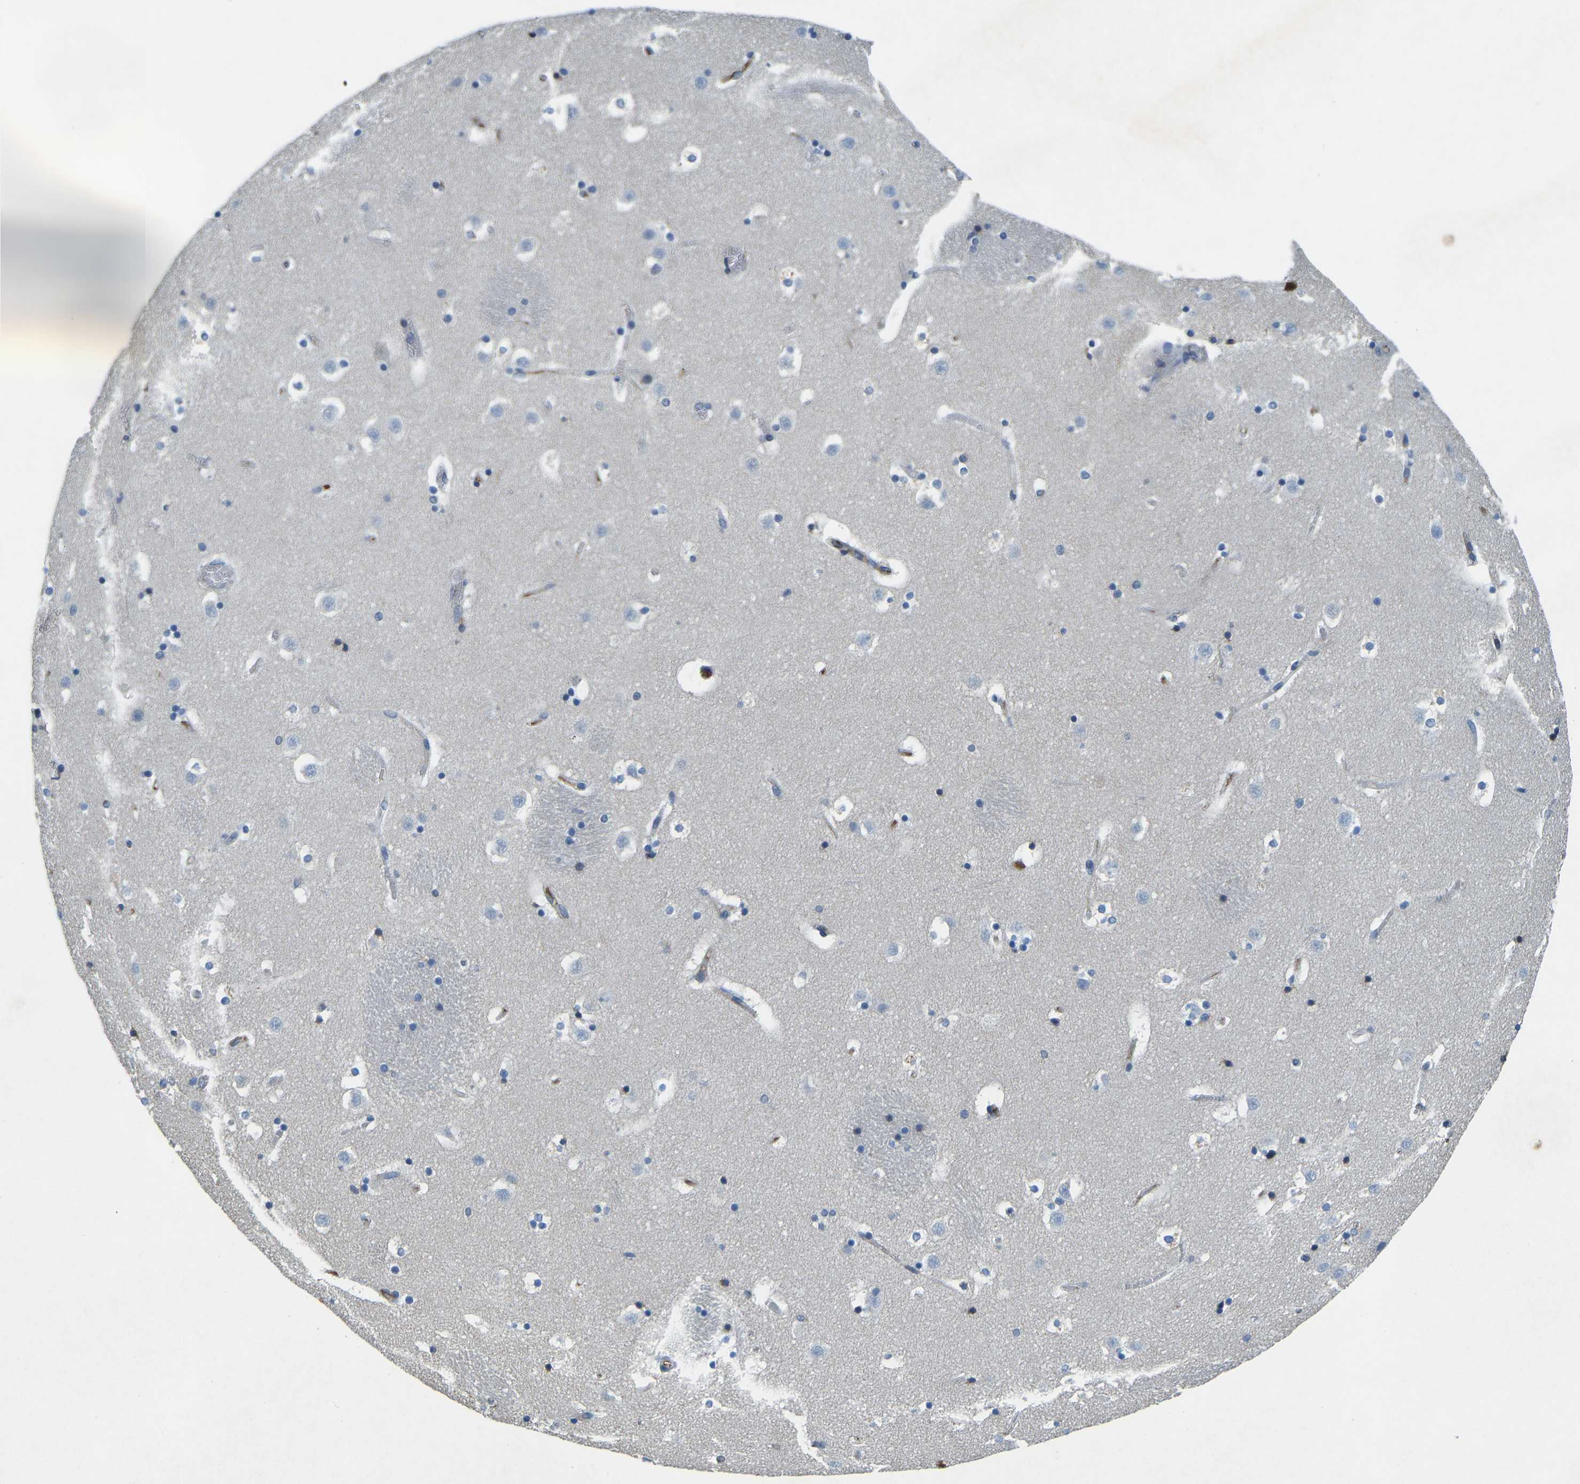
{"staining": {"intensity": "negative", "quantity": "none", "location": "none"}, "tissue": "caudate", "cell_type": "Glial cells", "image_type": "normal", "snomed": [{"axis": "morphology", "description": "Normal tissue, NOS"}, {"axis": "topography", "description": "Lateral ventricle wall"}], "caption": "DAB (3,3'-diaminobenzidine) immunohistochemical staining of benign caudate exhibits no significant expression in glial cells.", "gene": "THBS4", "patient": {"sex": "male", "age": 45}}